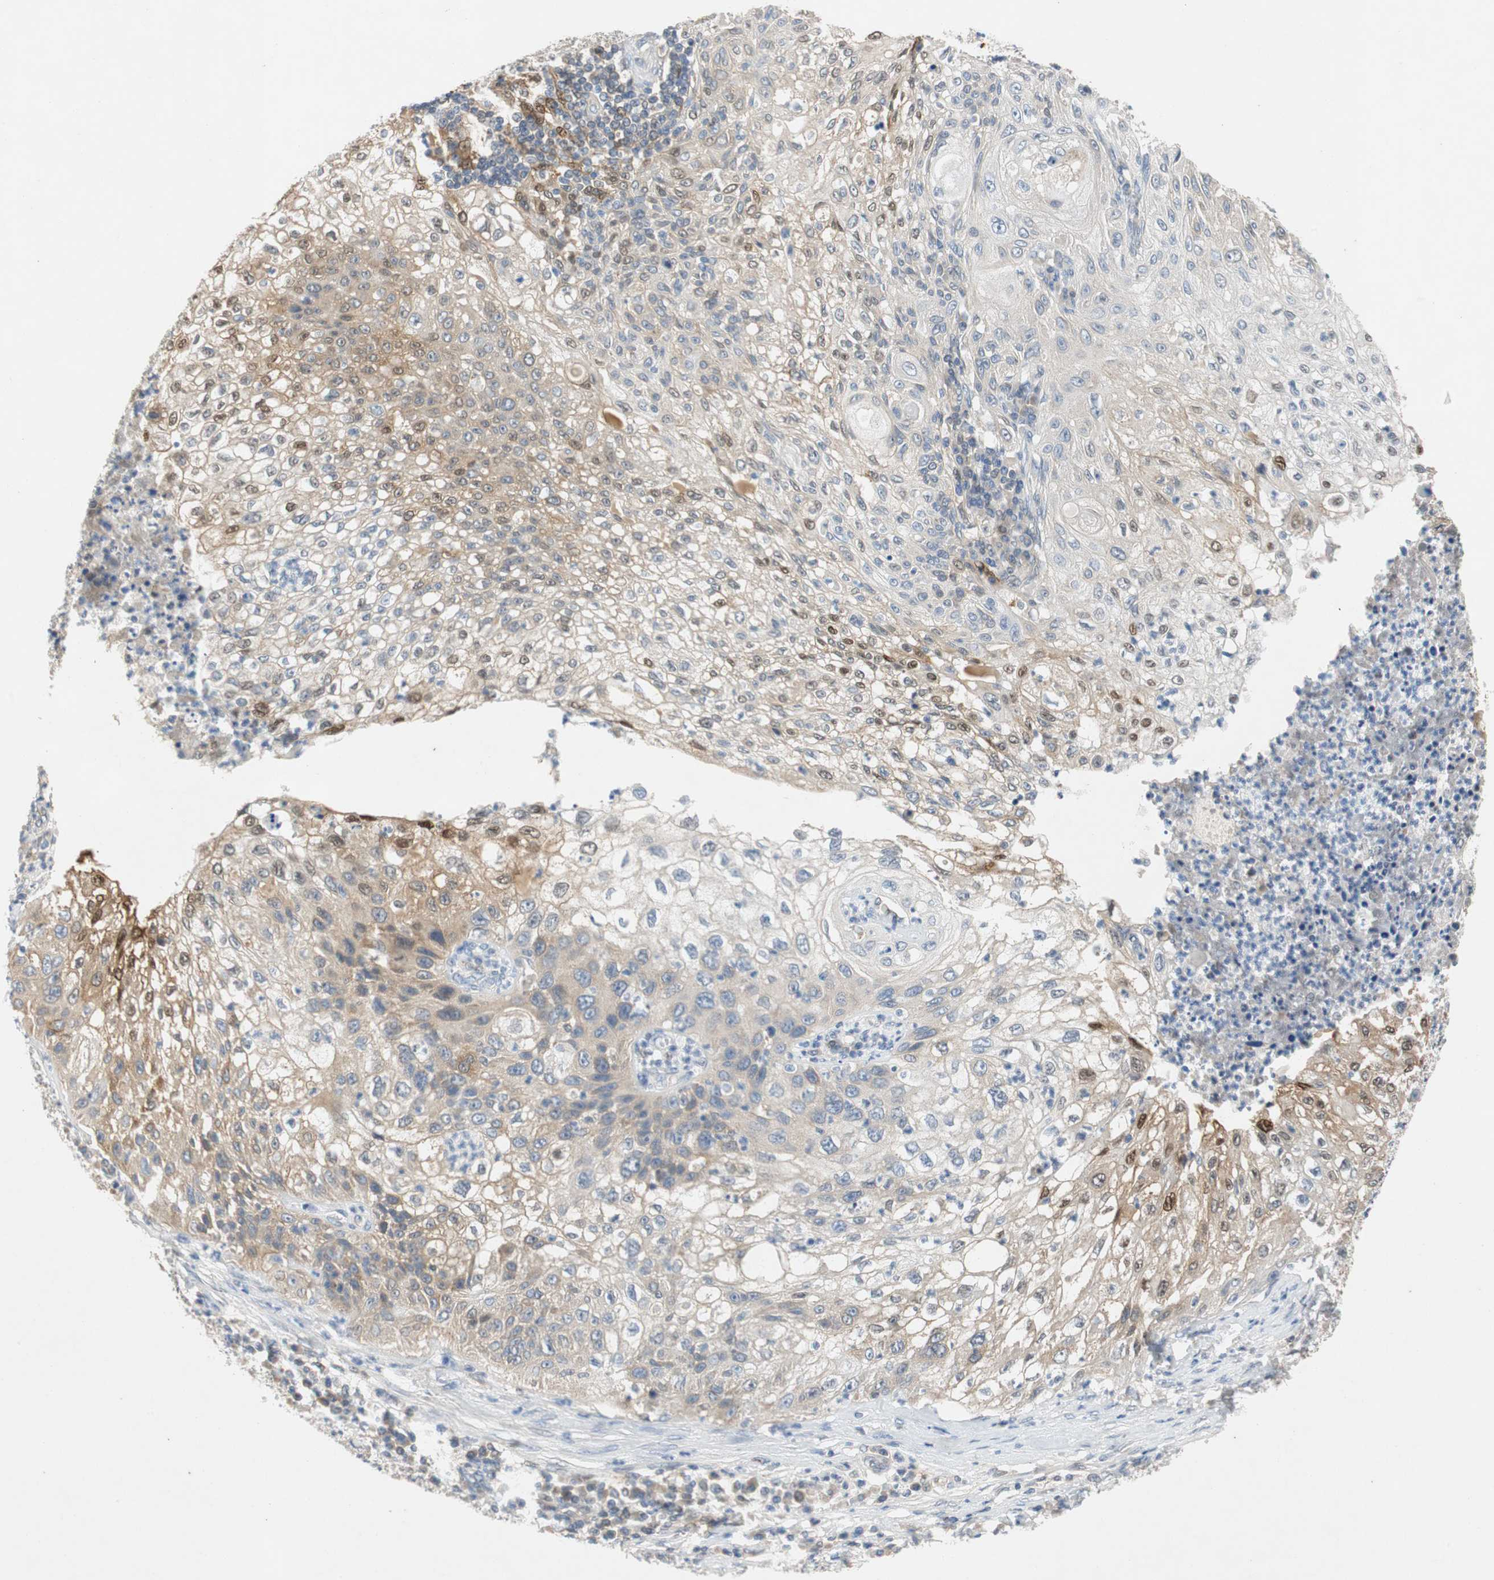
{"staining": {"intensity": "weak", "quantity": "<25%", "location": "cytoplasmic/membranous,nuclear"}, "tissue": "lung cancer", "cell_type": "Tumor cells", "image_type": "cancer", "snomed": [{"axis": "morphology", "description": "Inflammation, NOS"}, {"axis": "morphology", "description": "Squamous cell carcinoma, NOS"}, {"axis": "topography", "description": "Lymph node"}, {"axis": "topography", "description": "Soft tissue"}, {"axis": "topography", "description": "Lung"}], "caption": "Tumor cells are negative for protein expression in human lung cancer (squamous cell carcinoma). Nuclei are stained in blue.", "gene": "RELB", "patient": {"sex": "male", "age": 66}}